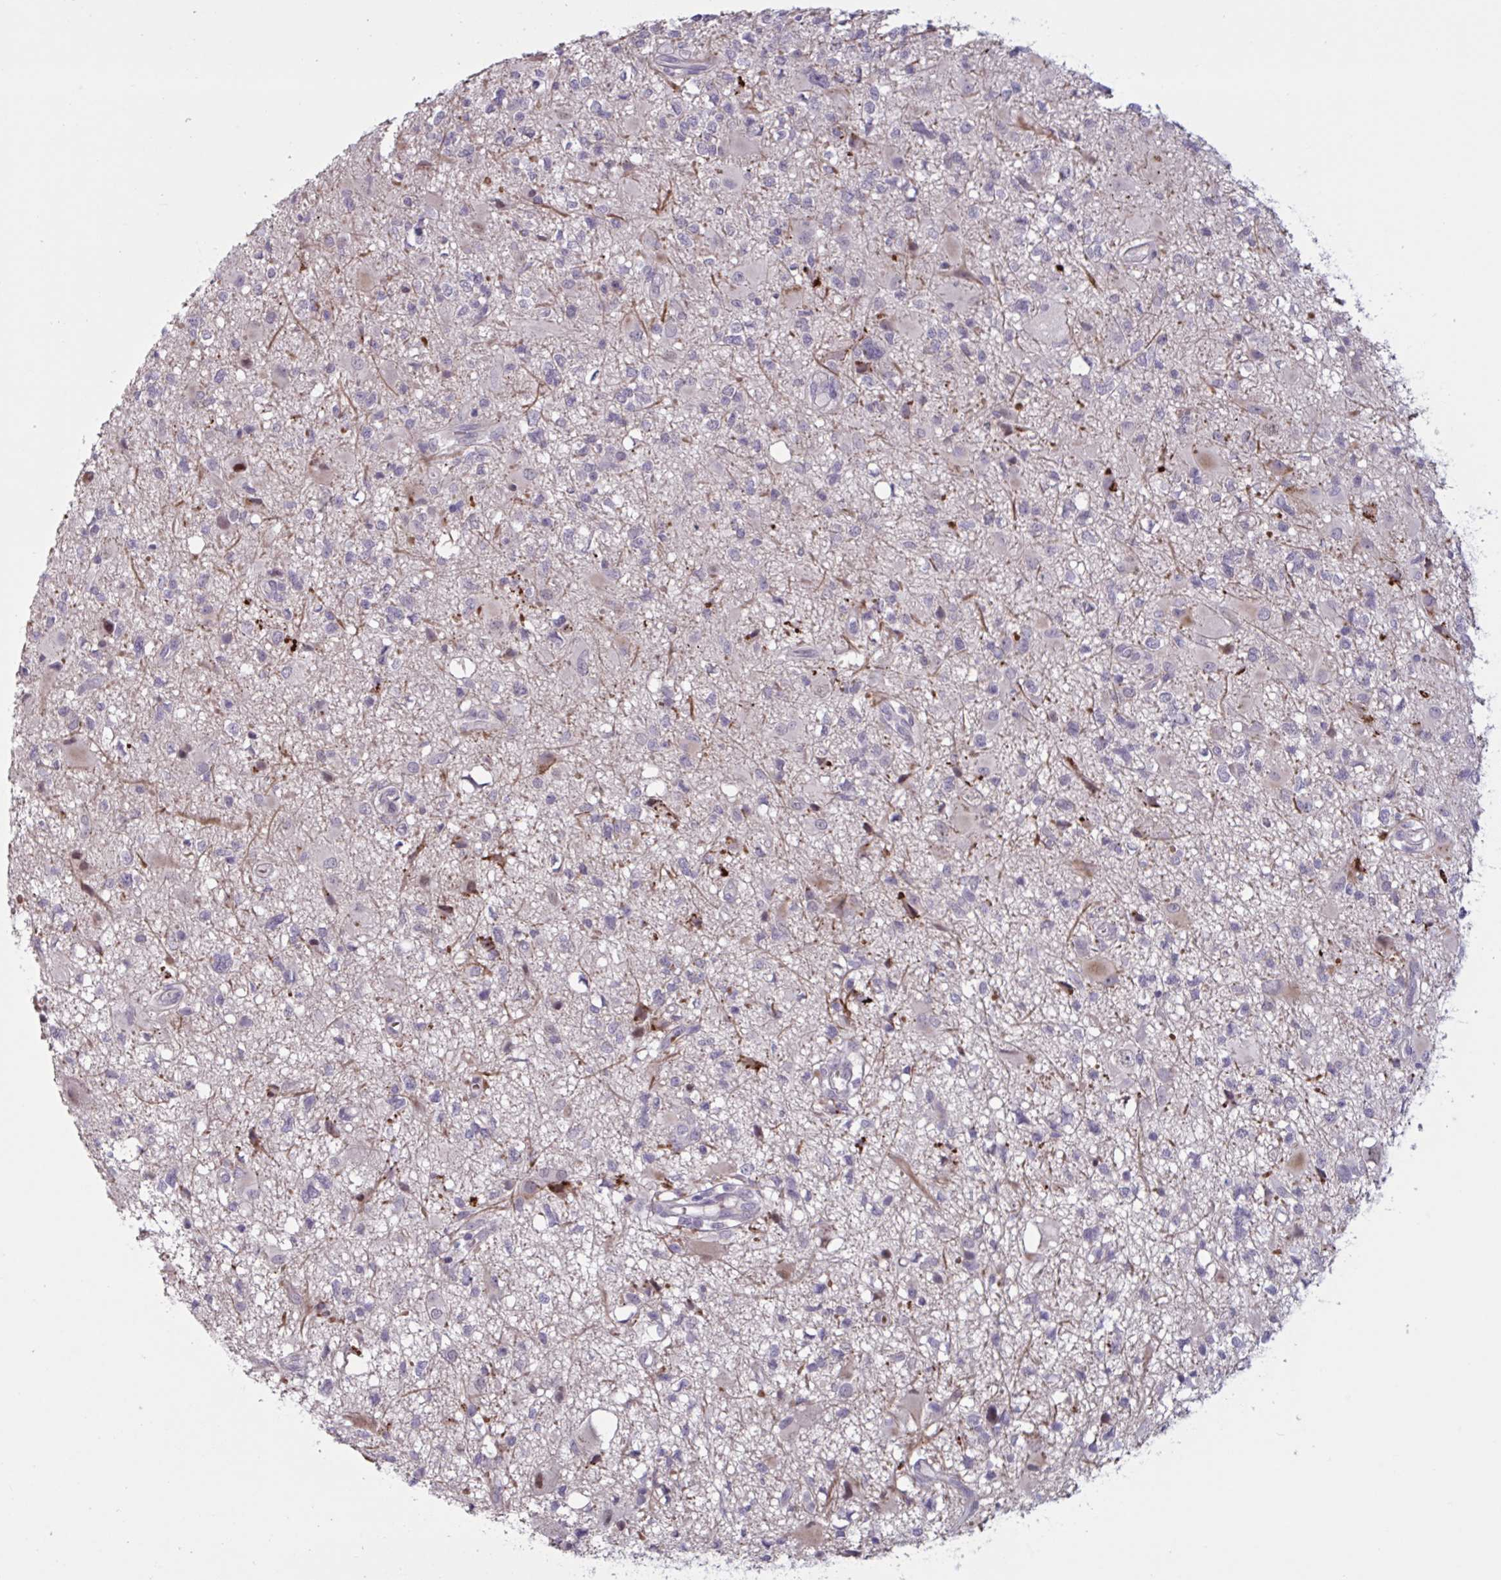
{"staining": {"intensity": "weak", "quantity": "<25%", "location": "cytoplasmic/membranous"}, "tissue": "glioma", "cell_type": "Tumor cells", "image_type": "cancer", "snomed": [{"axis": "morphology", "description": "Glioma, malignant, High grade"}, {"axis": "topography", "description": "Brain"}], "caption": "Tumor cells are negative for brown protein staining in glioma.", "gene": "RFPL4B", "patient": {"sex": "male", "age": 54}}